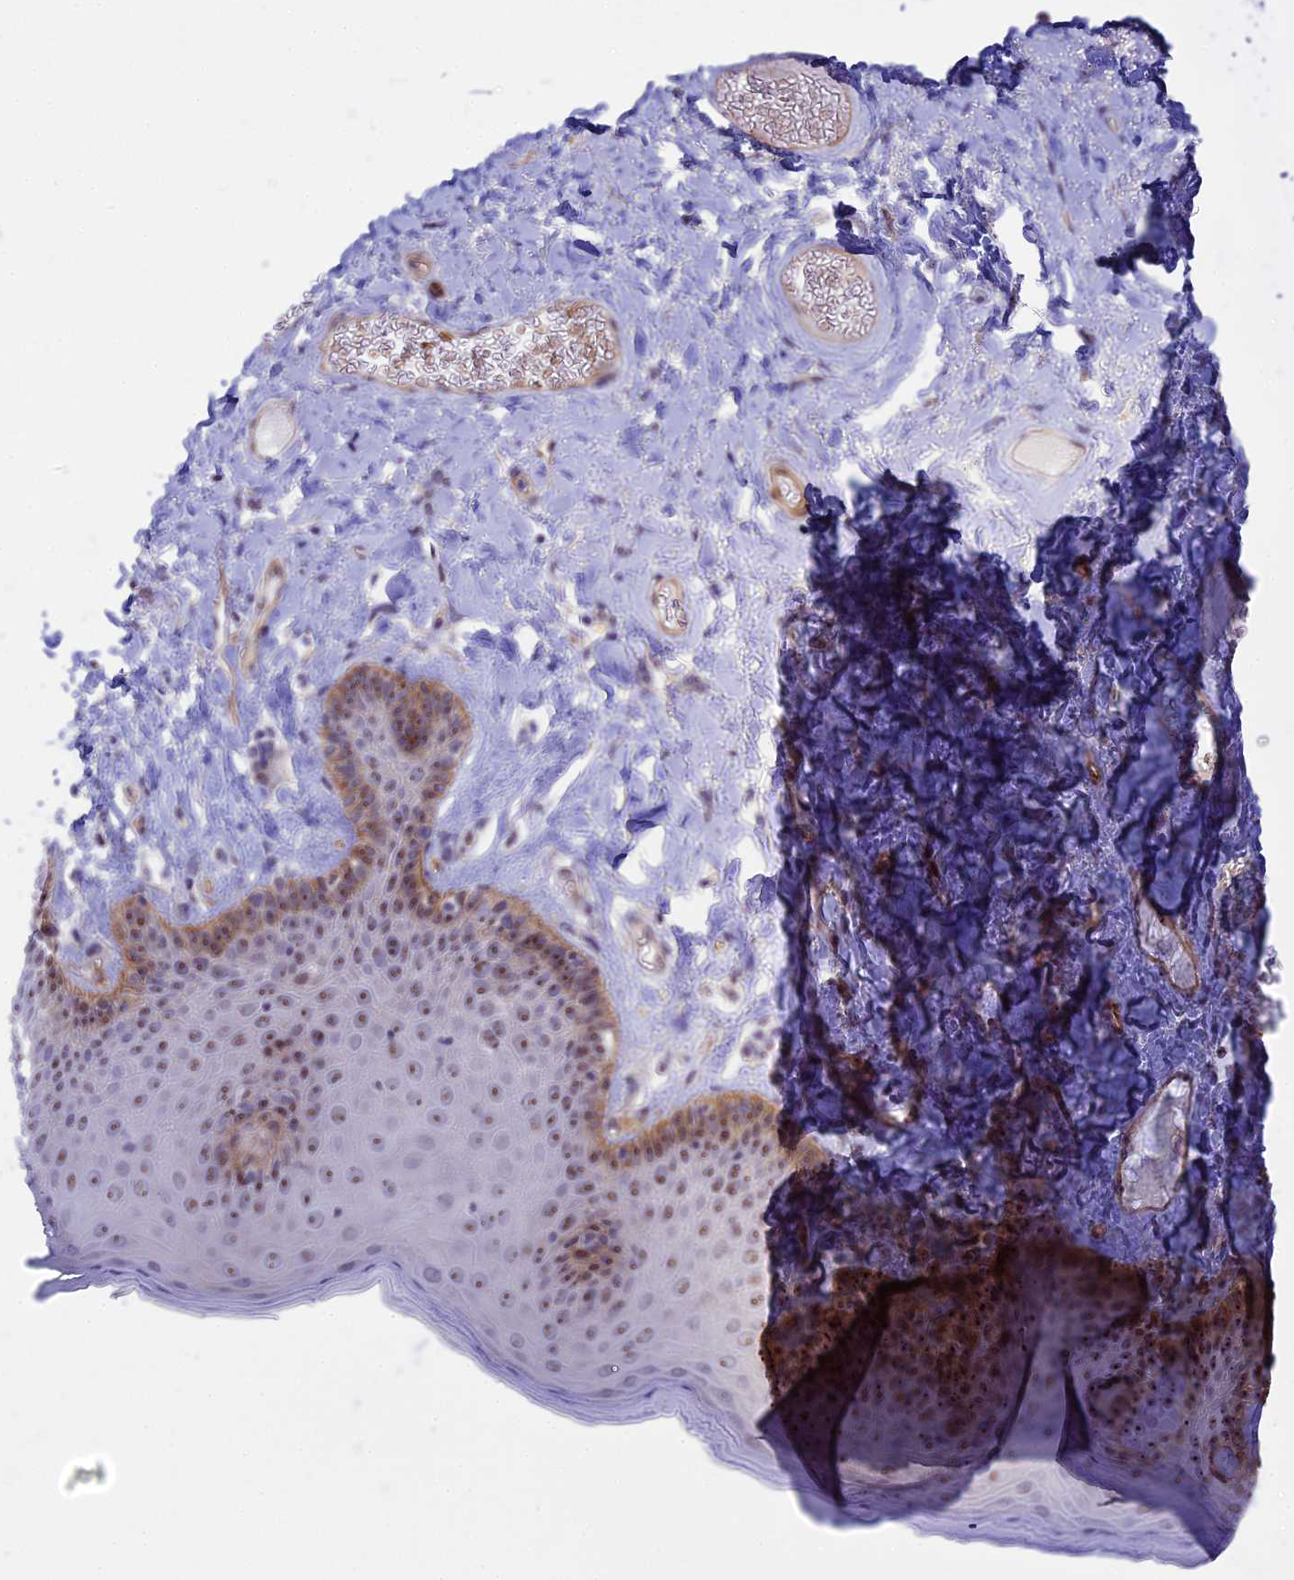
{"staining": {"intensity": "moderate", "quantity": ">75%", "location": "nuclear"}, "tissue": "skin", "cell_type": "Epidermal cells", "image_type": "normal", "snomed": [{"axis": "morphology", "description": "Normal tissue, NOS"}, {"axis": "topography", "description": "Anal"}], "caption": "About >75% of epidermal cells in normal skin show moderate nuclear protein staining as visualized by brown immunohistochemical staining.", "gene": "DBNDD1", "patient": {"sex": "male", "age": 69}}